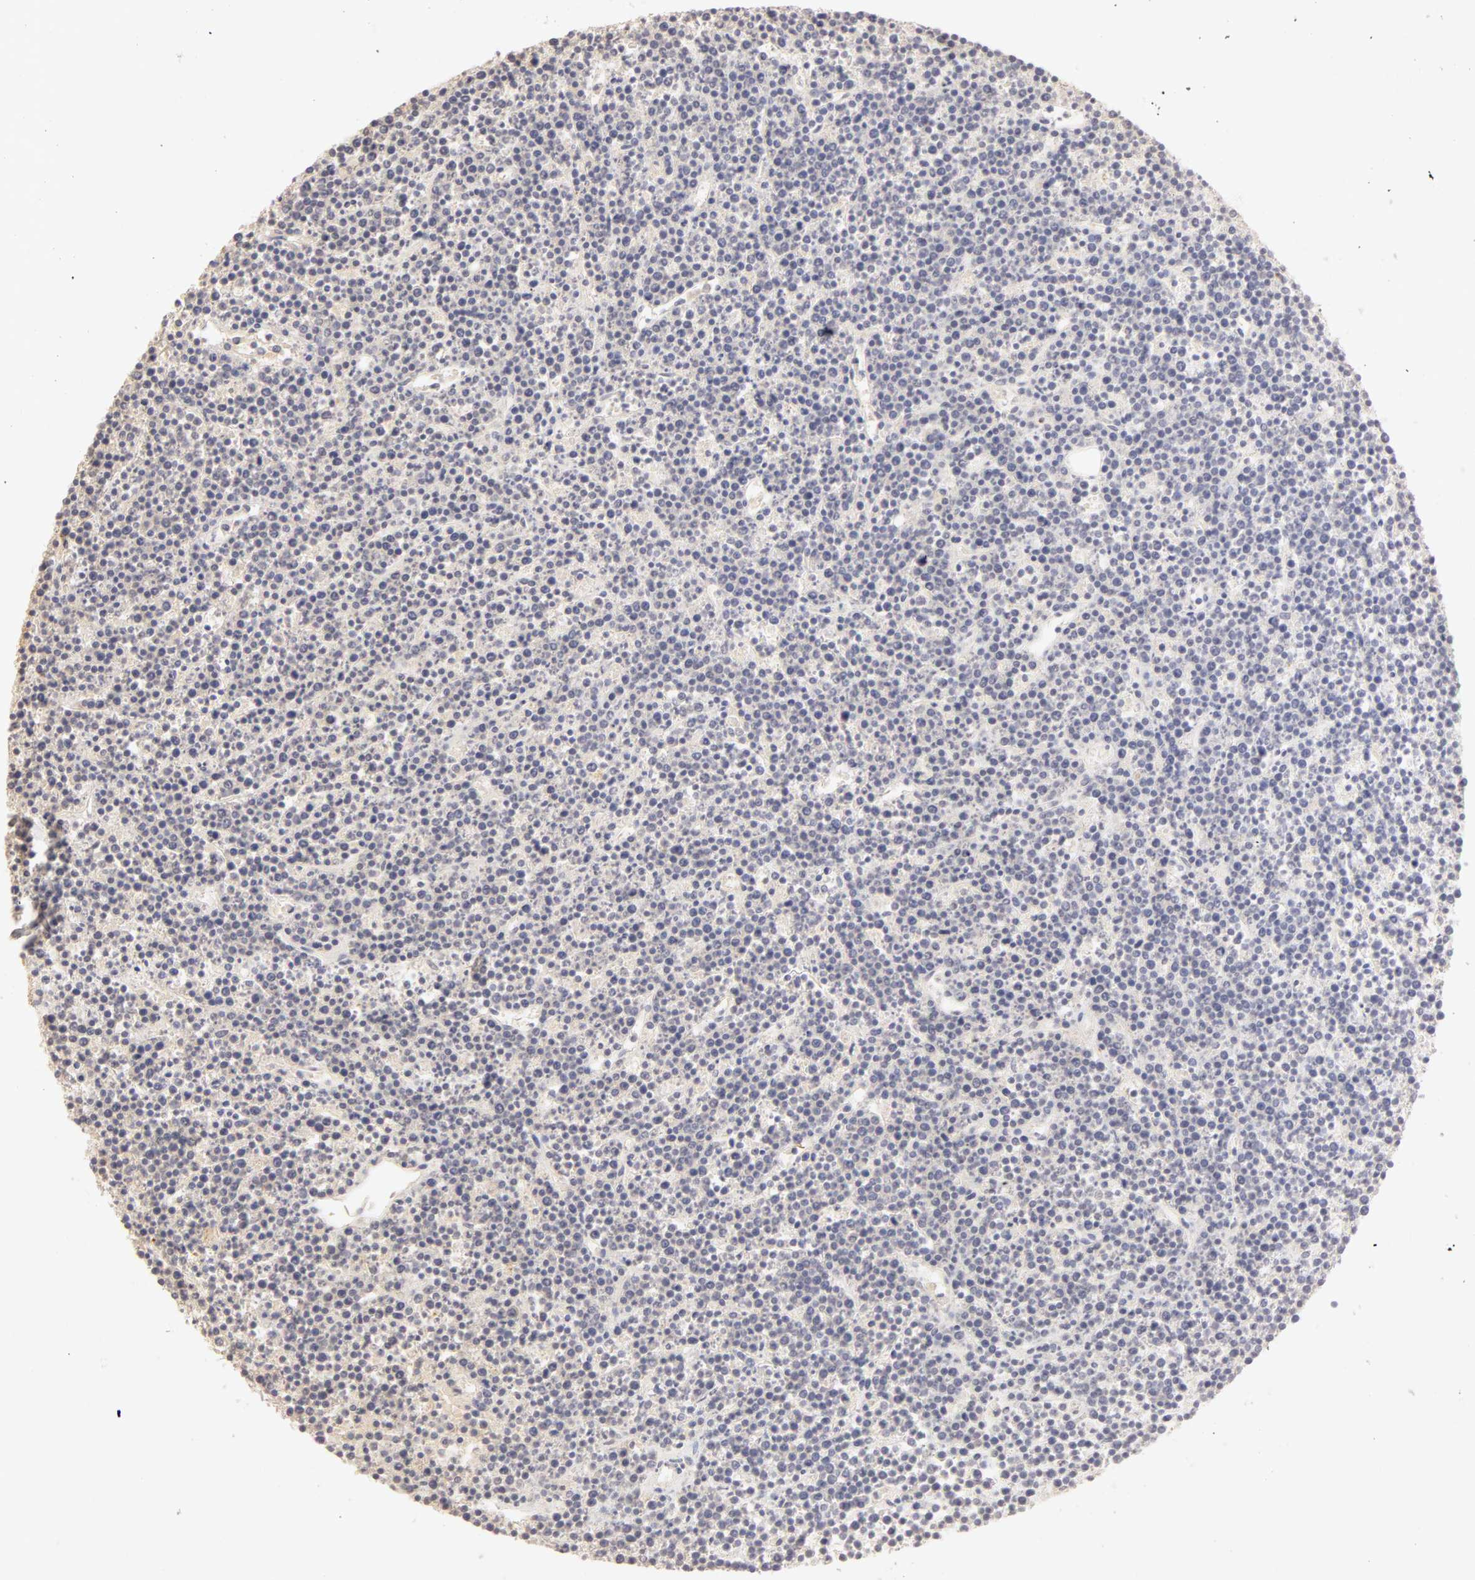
{"staining": {"intensity": "negative", "quantity": "none", "location": "none"}, "tissue": "lymphoma", "cell_type": "Tumor cells", "image_type": "cancer", "snomed": [{"axis": "morphology", "description": "Malignant lymphoma, non-Hodgkin's type, High grade"}, {"axis": "topography", "description": "Ovary"}], "caption": "Tumor cells show no significant protein positivity in malignant lymphoma, non-Hodgkin's type (high-grade).", "gene": "CA2", "patient": {"sex": "female", "age": 56}}